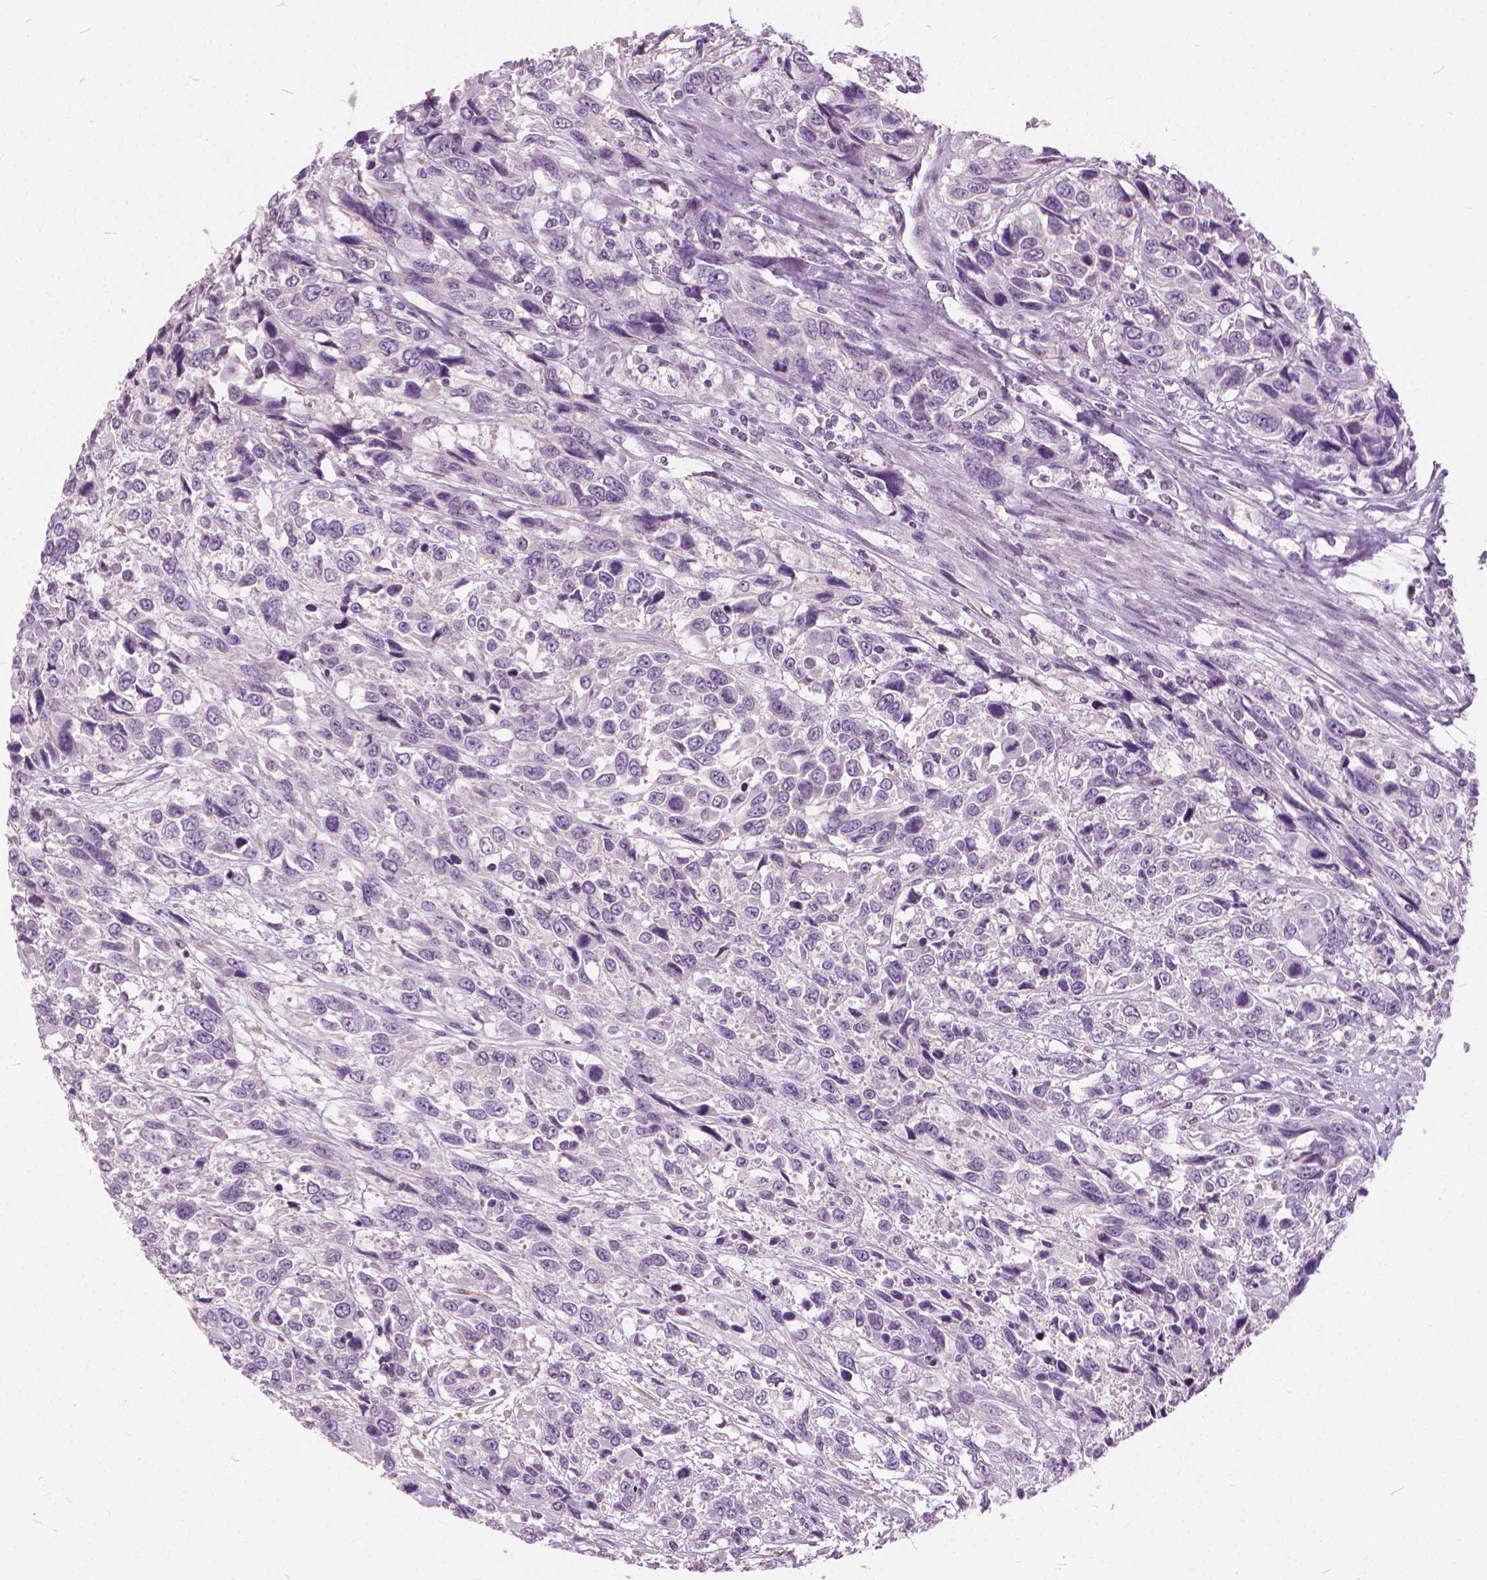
{"staining": {"intensity": "negative", "quantity": "none", "location": "none"}, "tissue": "urothelial cancer", "cell_type": "Tumor cells", "image_type": "cancer", "snomed": [{"axis": "morphology", "description": "Urothelial carcinoma, High grade"}, {"axis": "topography", "description": "Urinary bladder"}], "caption": "An IHC photomicrograph of high-grade urothelial carcinoma is shown. There is no staining in tumor cells of high-grade urothelial carcinoma. (DAB immunohistochemistry (IHC), high magnification).", "gene": "DNM1", "patient": {"sex": "female", "age": 70}}